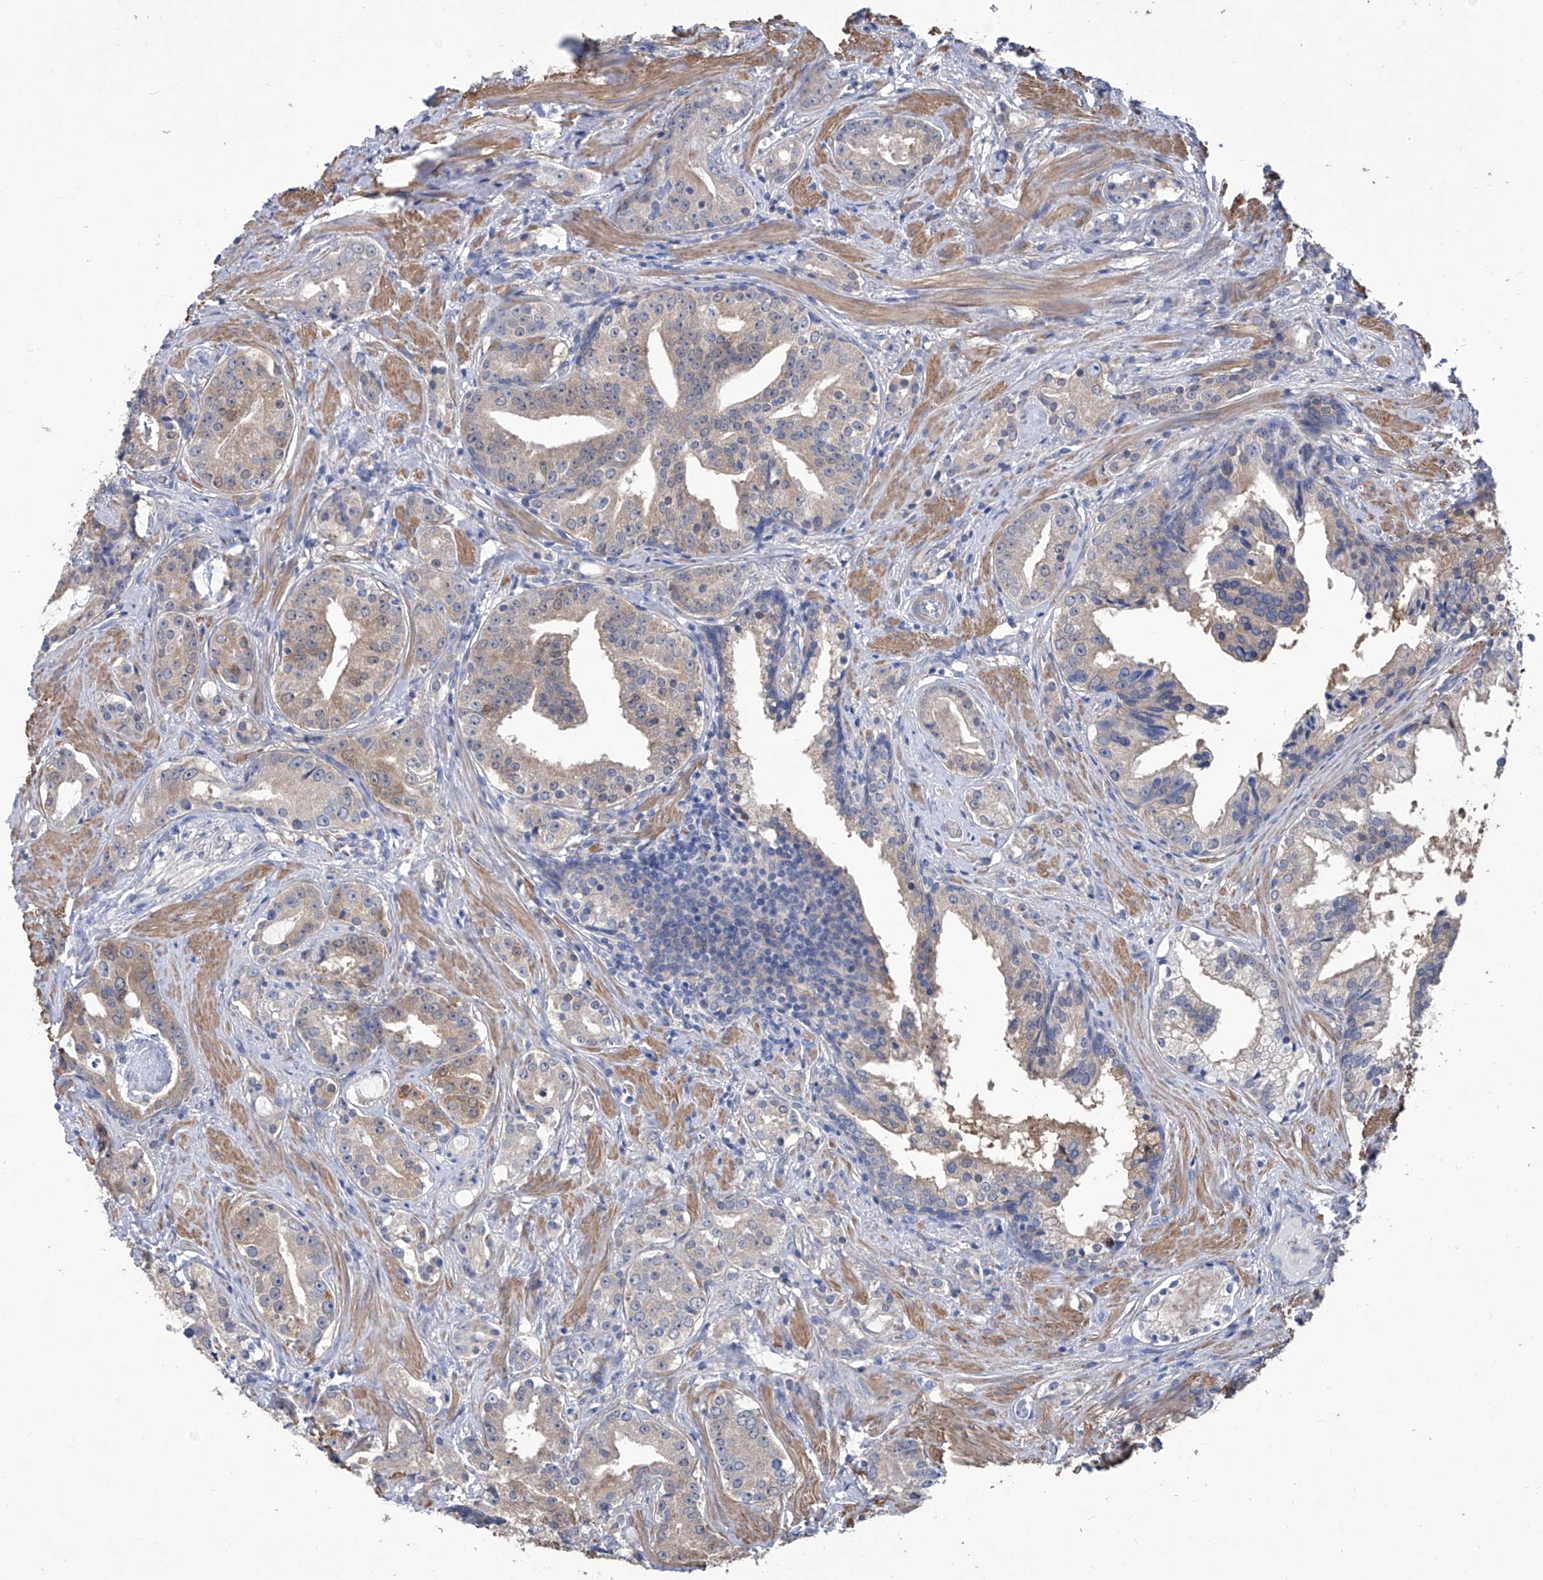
{"staining": {"intensity": "weak", "quantity": "<25%", "location": "cytoplasmic/membranous"}, "tissue": "prostate cancer", "cell_type": "Tumor cells", "image_type": "cancer", "snomed": [{"axis": "morphology", "description": "Adenocarcinoma, High grade"}, {"axis": "topography", "description": "Prostate"}], "caption": "A photomicrograph of high-grade adenocarcinoma (prostate) stained for a protein demonstrates no brown staining in tumor cells.", "gene": "SMS", "patient": {"sex": "male", "age": 58}}